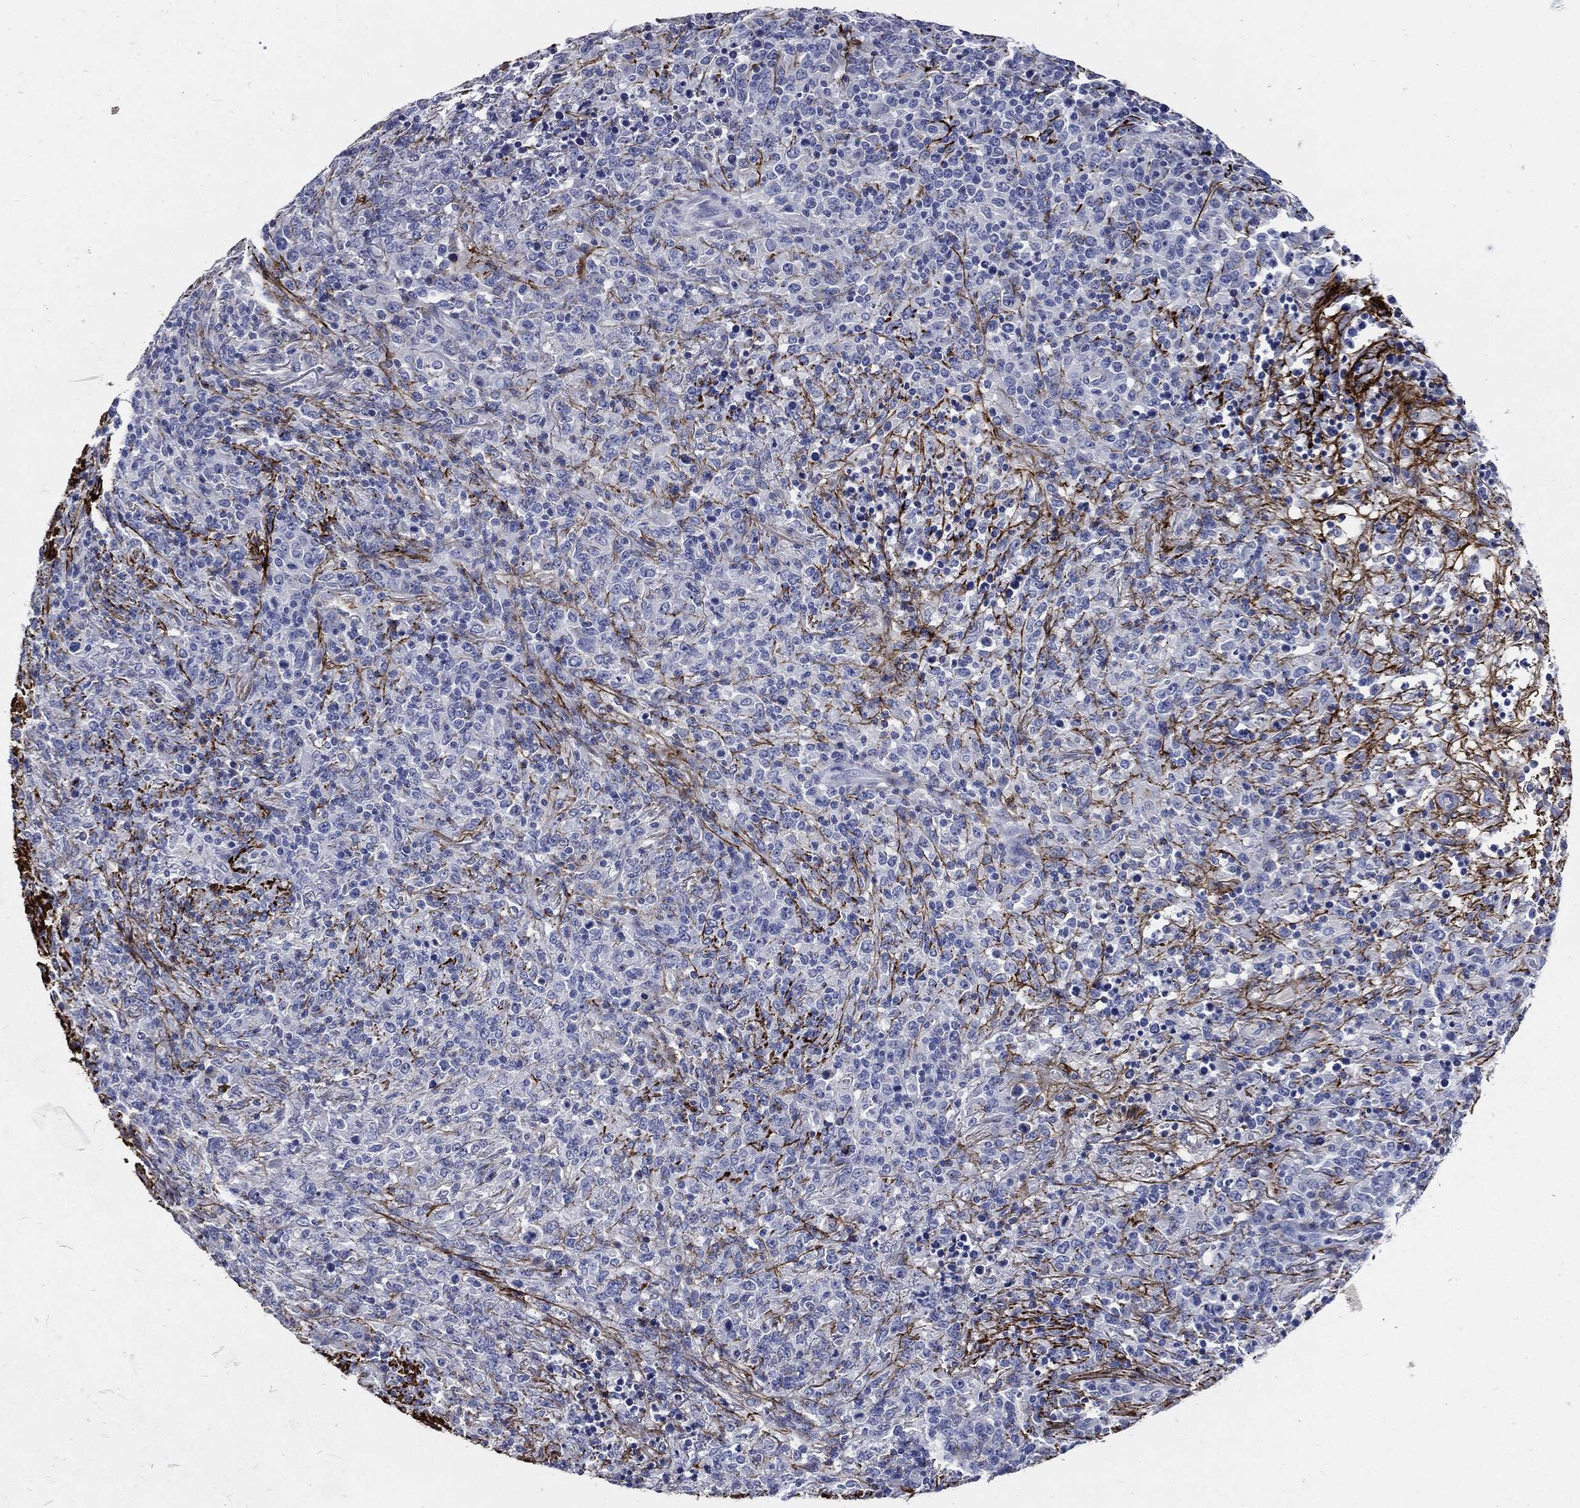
{"staining": {"intensity": "negative", "quantity": "none", "location": "none"}, "tissue": "lymphoma", "cell_type": "Tumor cells", "image_type": "cancer", "snomed": [{"axis": "morphology", "description": "Malignant lymphoma, non-Hodgkin's type, High grade"}, {"axis": "topography", "description": "Lung"}], "caption": "A high-resolution image shows immunohistochemistry staining of malignant lymphoma, non-Hodgkin's type (high-grade), which displays no significant positivity in tumor cells.", "gene": "FBN1", "patient": {"sex": "male", "age": 79}}